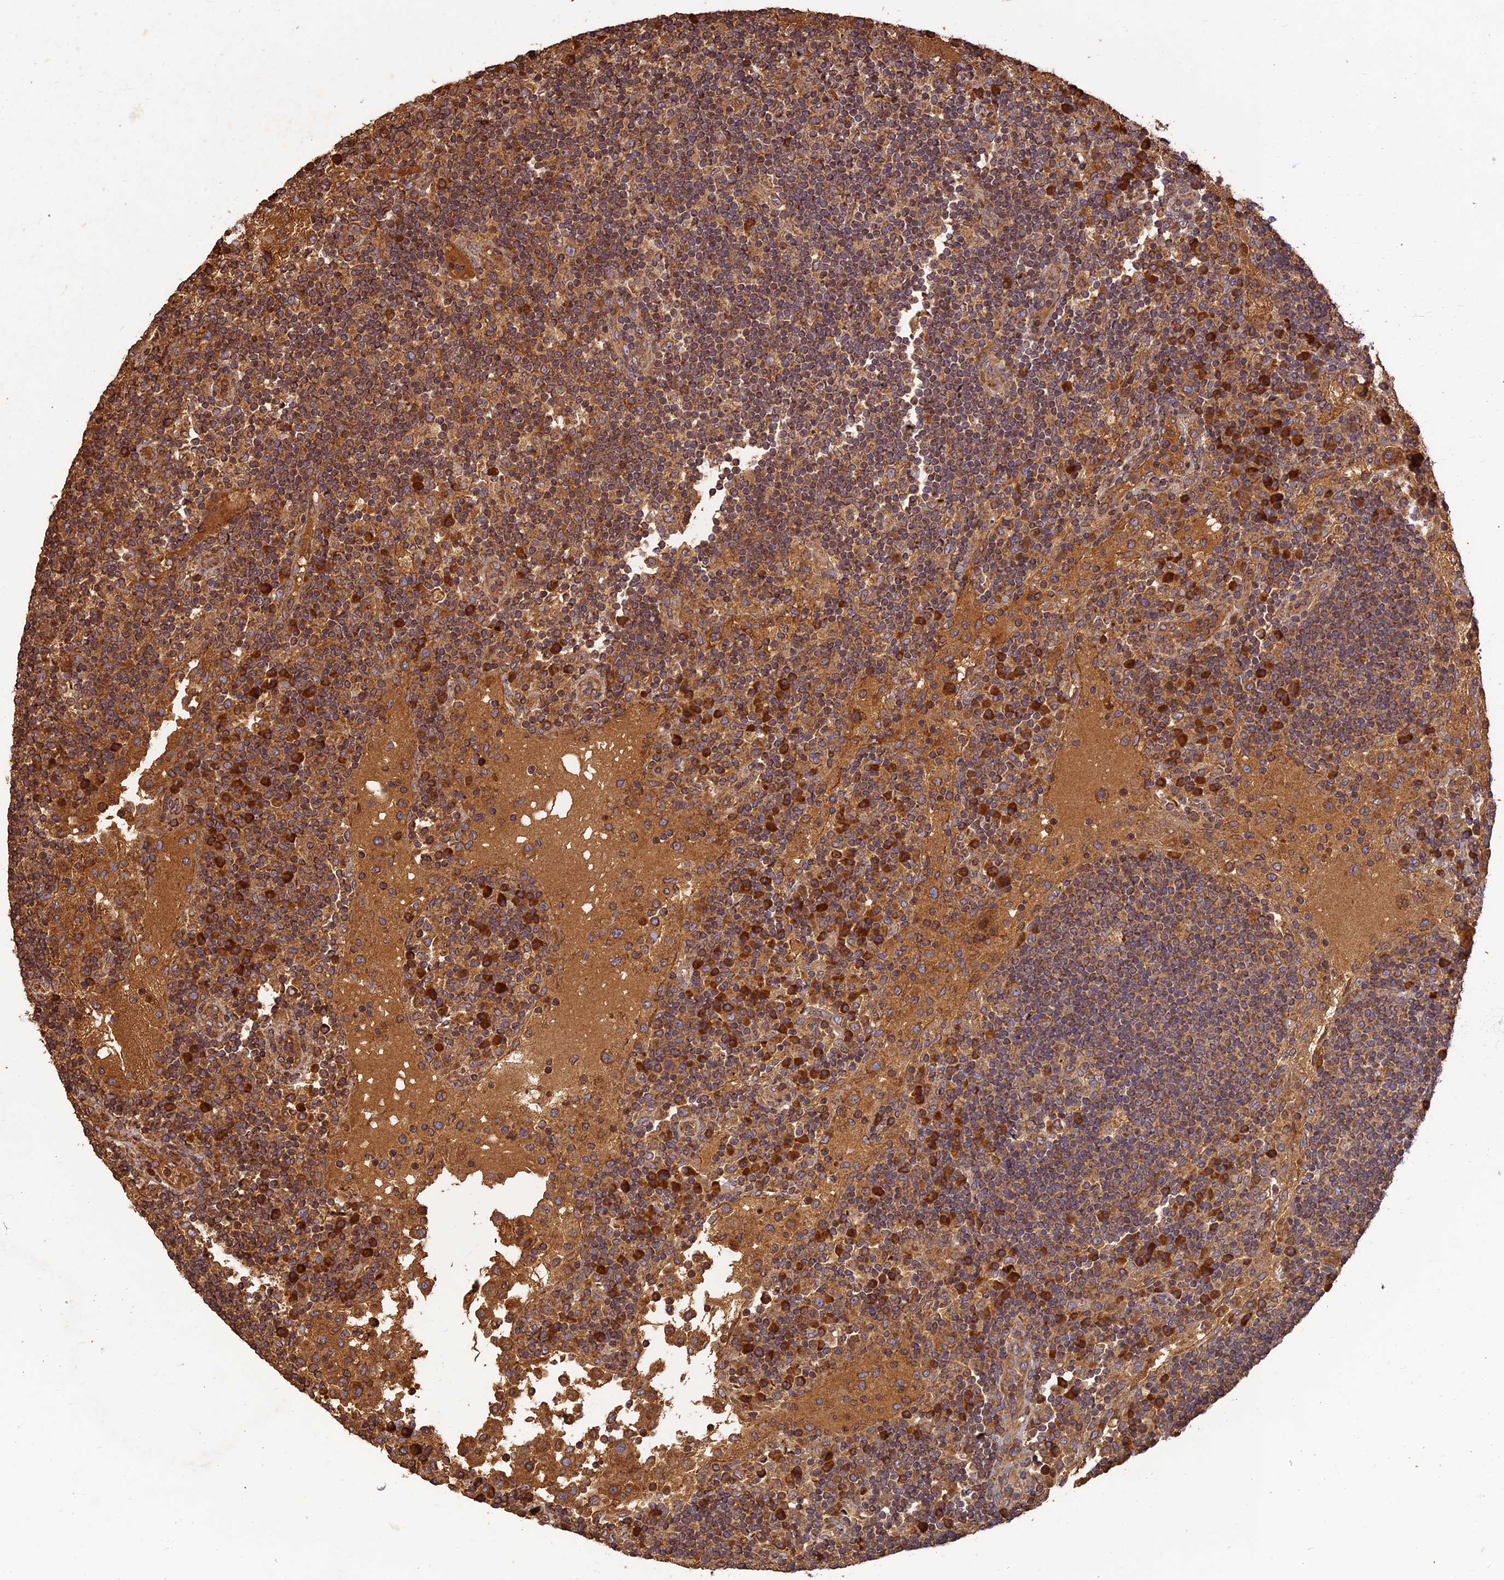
{"staining": {"intensity": "strong", "quantity": "25%-75%", "location": "cytoplasmic/membranous,nuclear"}, "tissue": "lymph node", "cell_type": "Non-germinal center cells", "image_type": "normal", "snomed": [{"axis": "morphology", "description": "Normal tissue, NOS"}, {"axis": "topography", "description": "Lymph node"}], "caption": "IHC photomicrograph of normal lymph node stained for a protein (brown), which displays high levels of strong cytoplasmic/membranous,nuclear positivity in about 25%-75% of non-germinal center cells.", "gene": "CORO1C", "patient": {"sex": "female", "age": 53}}